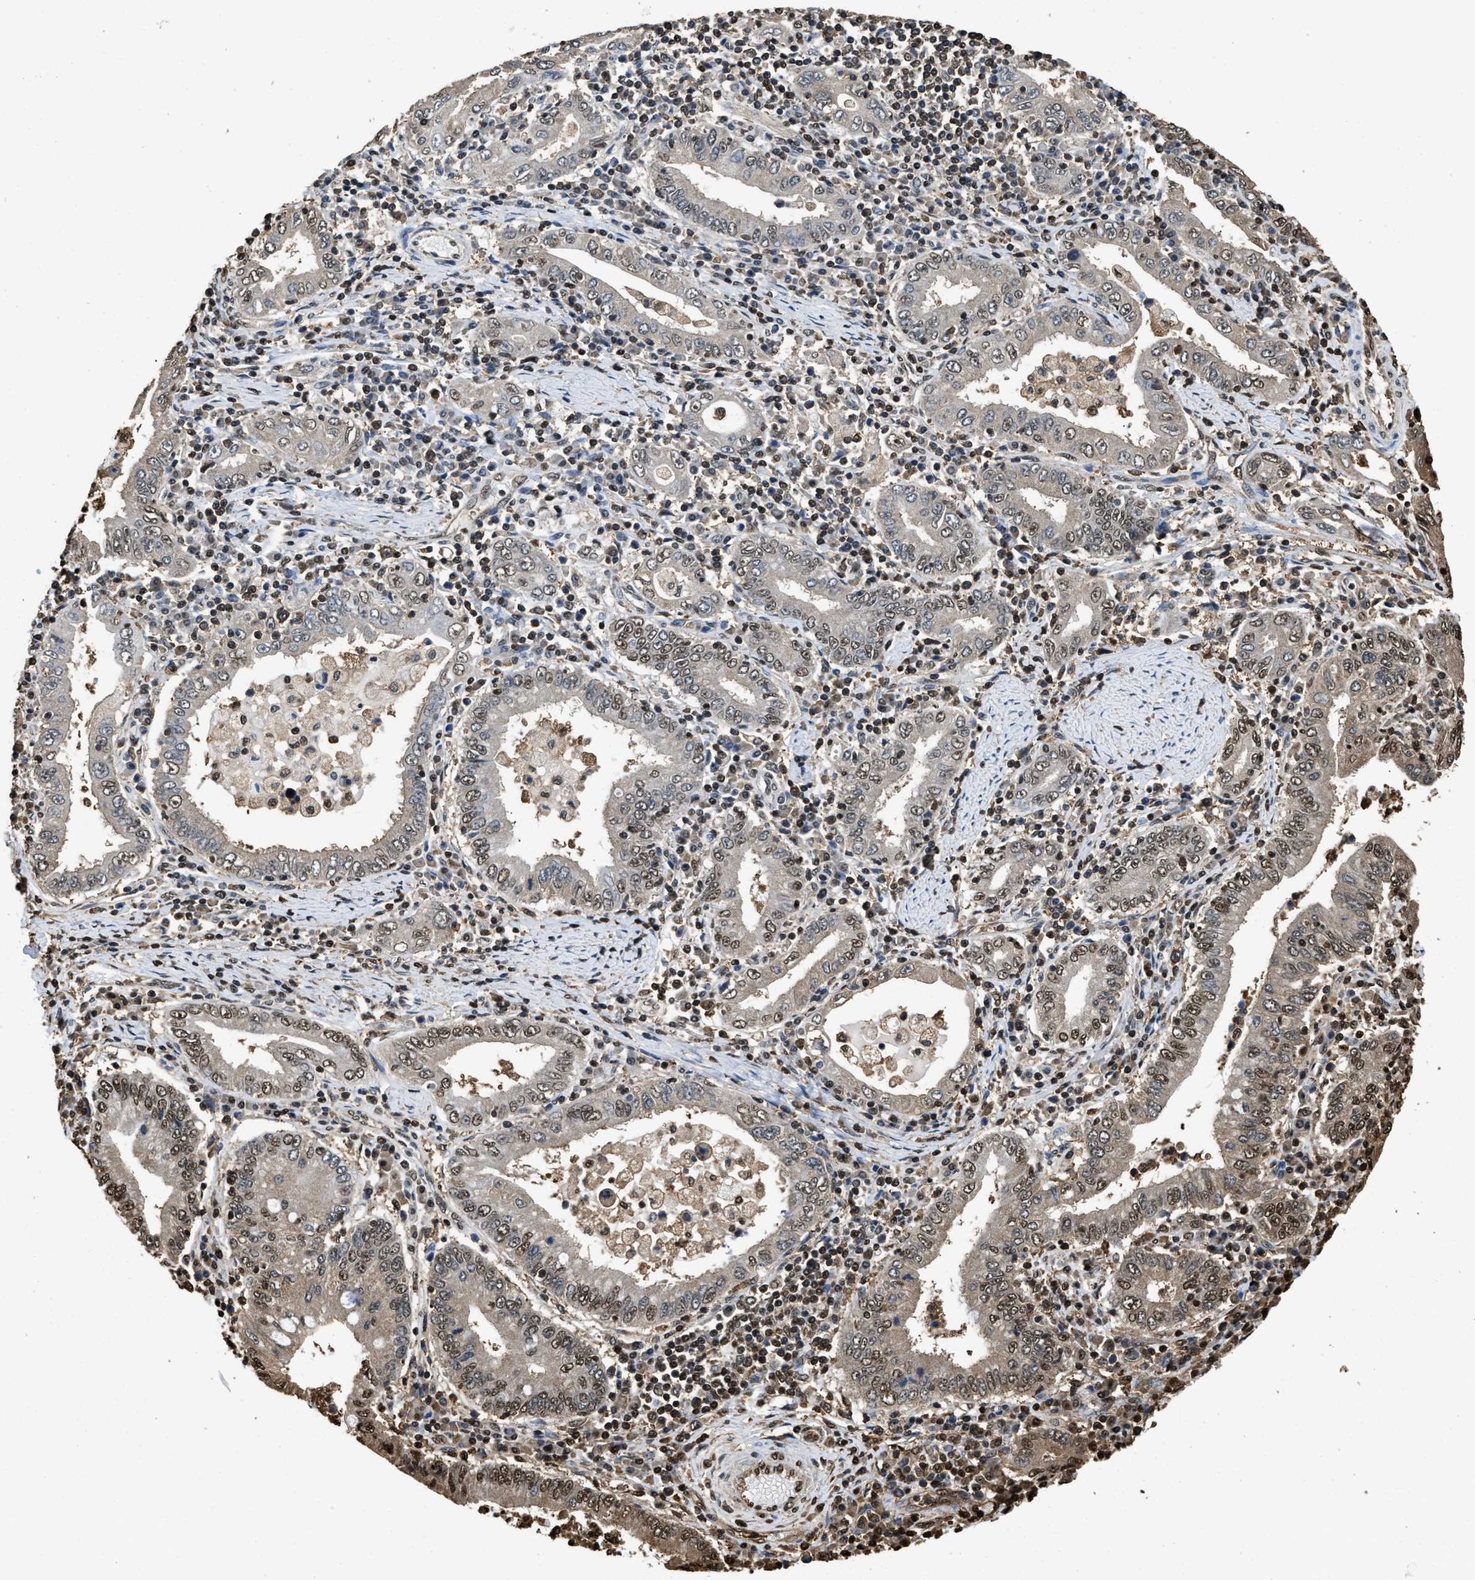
{"staining": {"intensity": "moderate", "quantity": "25%-75%", "location": "cytoplasmic/membranous,nuclear"}, "tissue": "stomach cancer", "cell_type": "Tumor cells", "image_type": "cancer", "snomed": [{"axis": "morphology", "description": "Normal tissue, NOS"}, {"axis": "morphology", "description": "Adenocarcinoma, NOS"}, {"axis": "topography", "description": "Esophagus"}, {"axis": "topography", "description": "Stomach, upper"}, {"axis": "topography", "description": "Peripheral nerve tissue"}], "caption": "IHC image of neoplastic tissue: stomach cancer stained using IHC displays medium levels of moderate protein expression localized specifically in the cytoplasmic/membranous and nuclear of tumor cells, appearing as a cytoplasmic/membranous and nuclear brown color.", "gene": "GAPDH", "patient": {"sex": "male", "age": 62}}